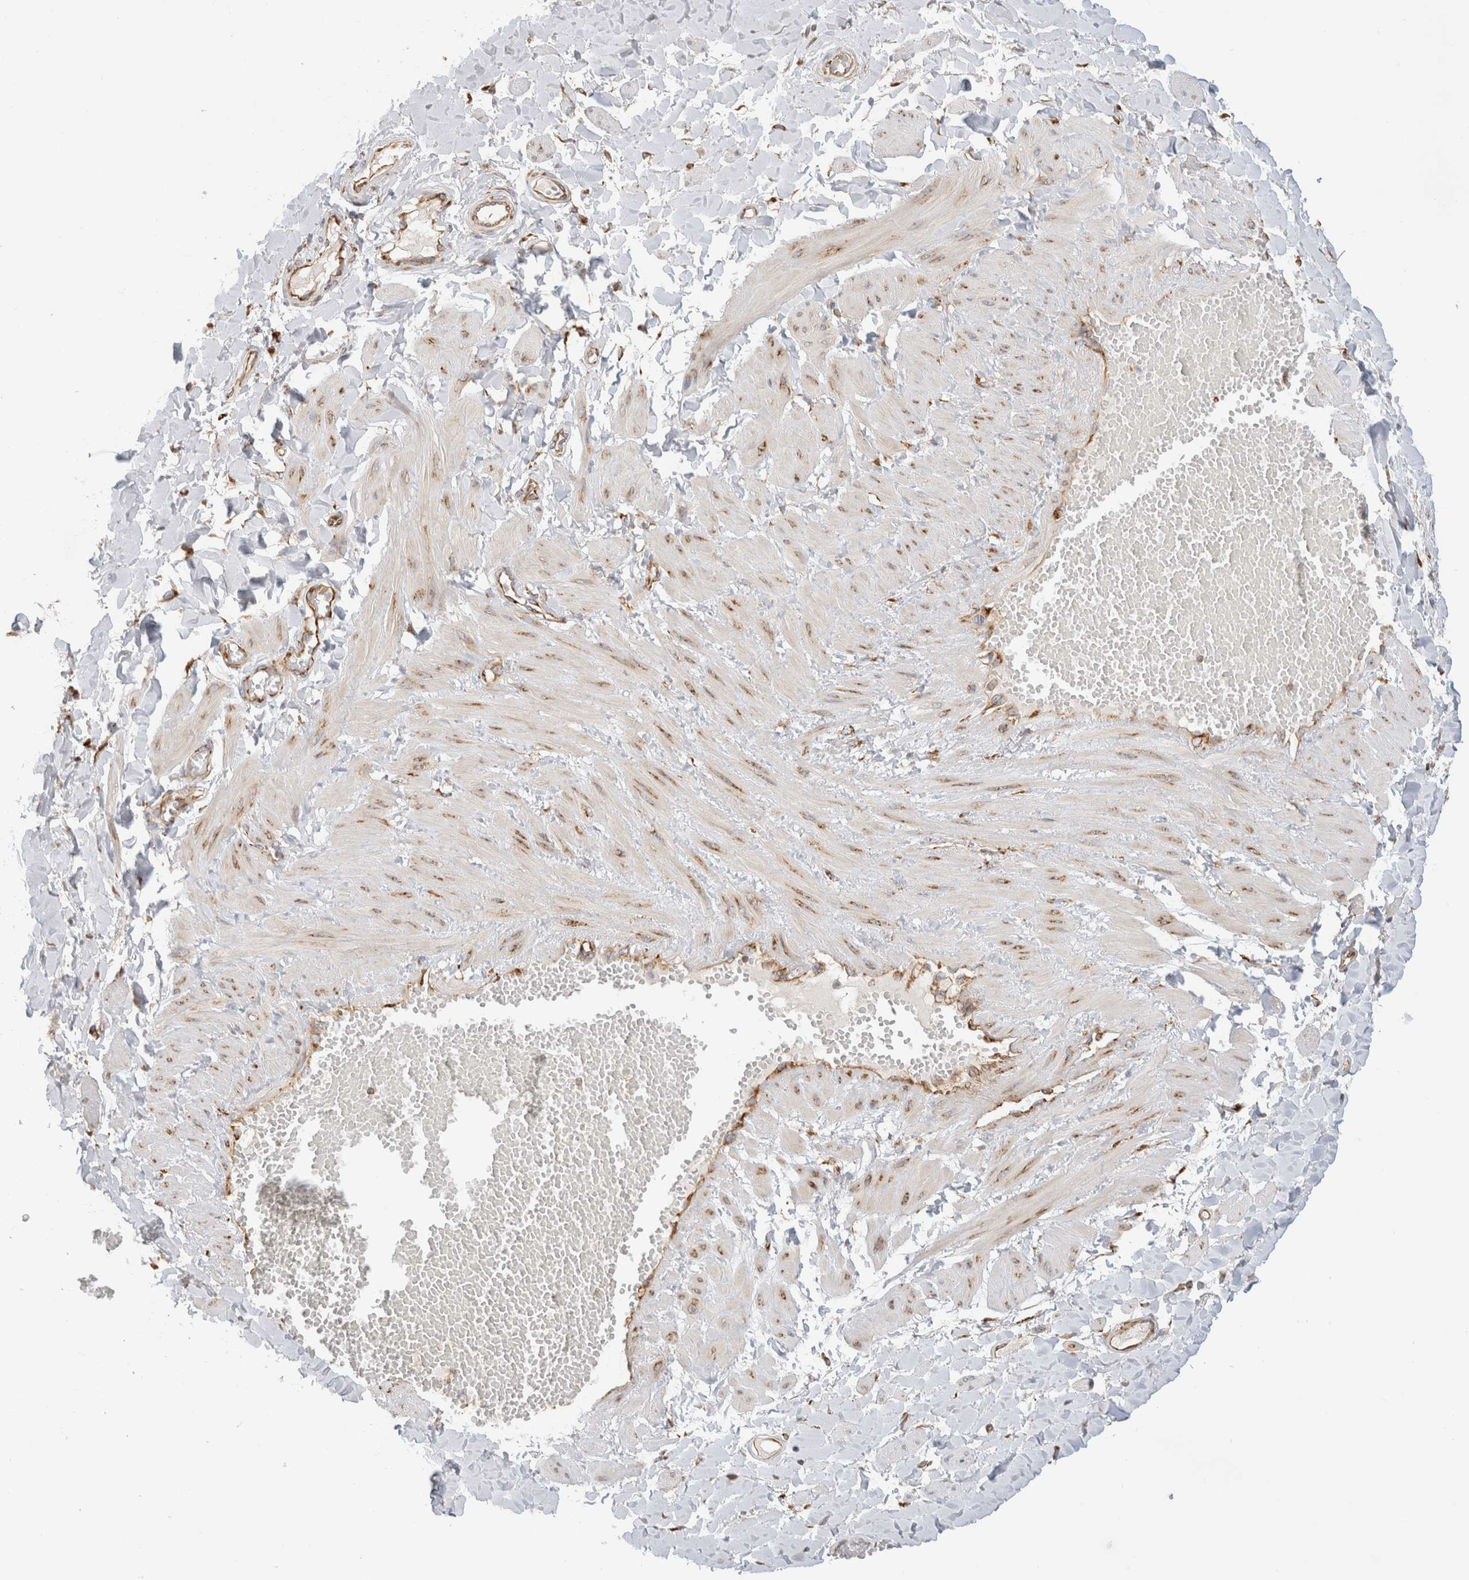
{"staining": {"intensity": "moderate", "quantity": ">75%", "location": "cytoplasmic/membranous"}, "tissue": "adipose tissue", "cell_type": "Adipocytes", "image_type": "normal", "snomed": [{"axis": "morphology", "description": "Normal tissue, NOS"}, {"axis": "topography", "description": "Adipose tissue"}, {"axis": "topography", "description": "Vascular tissue"}, {"axis": "topography", "description": "Peripheral nerve tissue"}], "caption": "Adipose tissue was stained to show a protein in brown. There is medium levels of moderate cytoplasmic/membranous expression in approximately >75% of adipocytes.", "gene": "ZC2HC1A", "patient": {"sex": "male", "age": 25}}